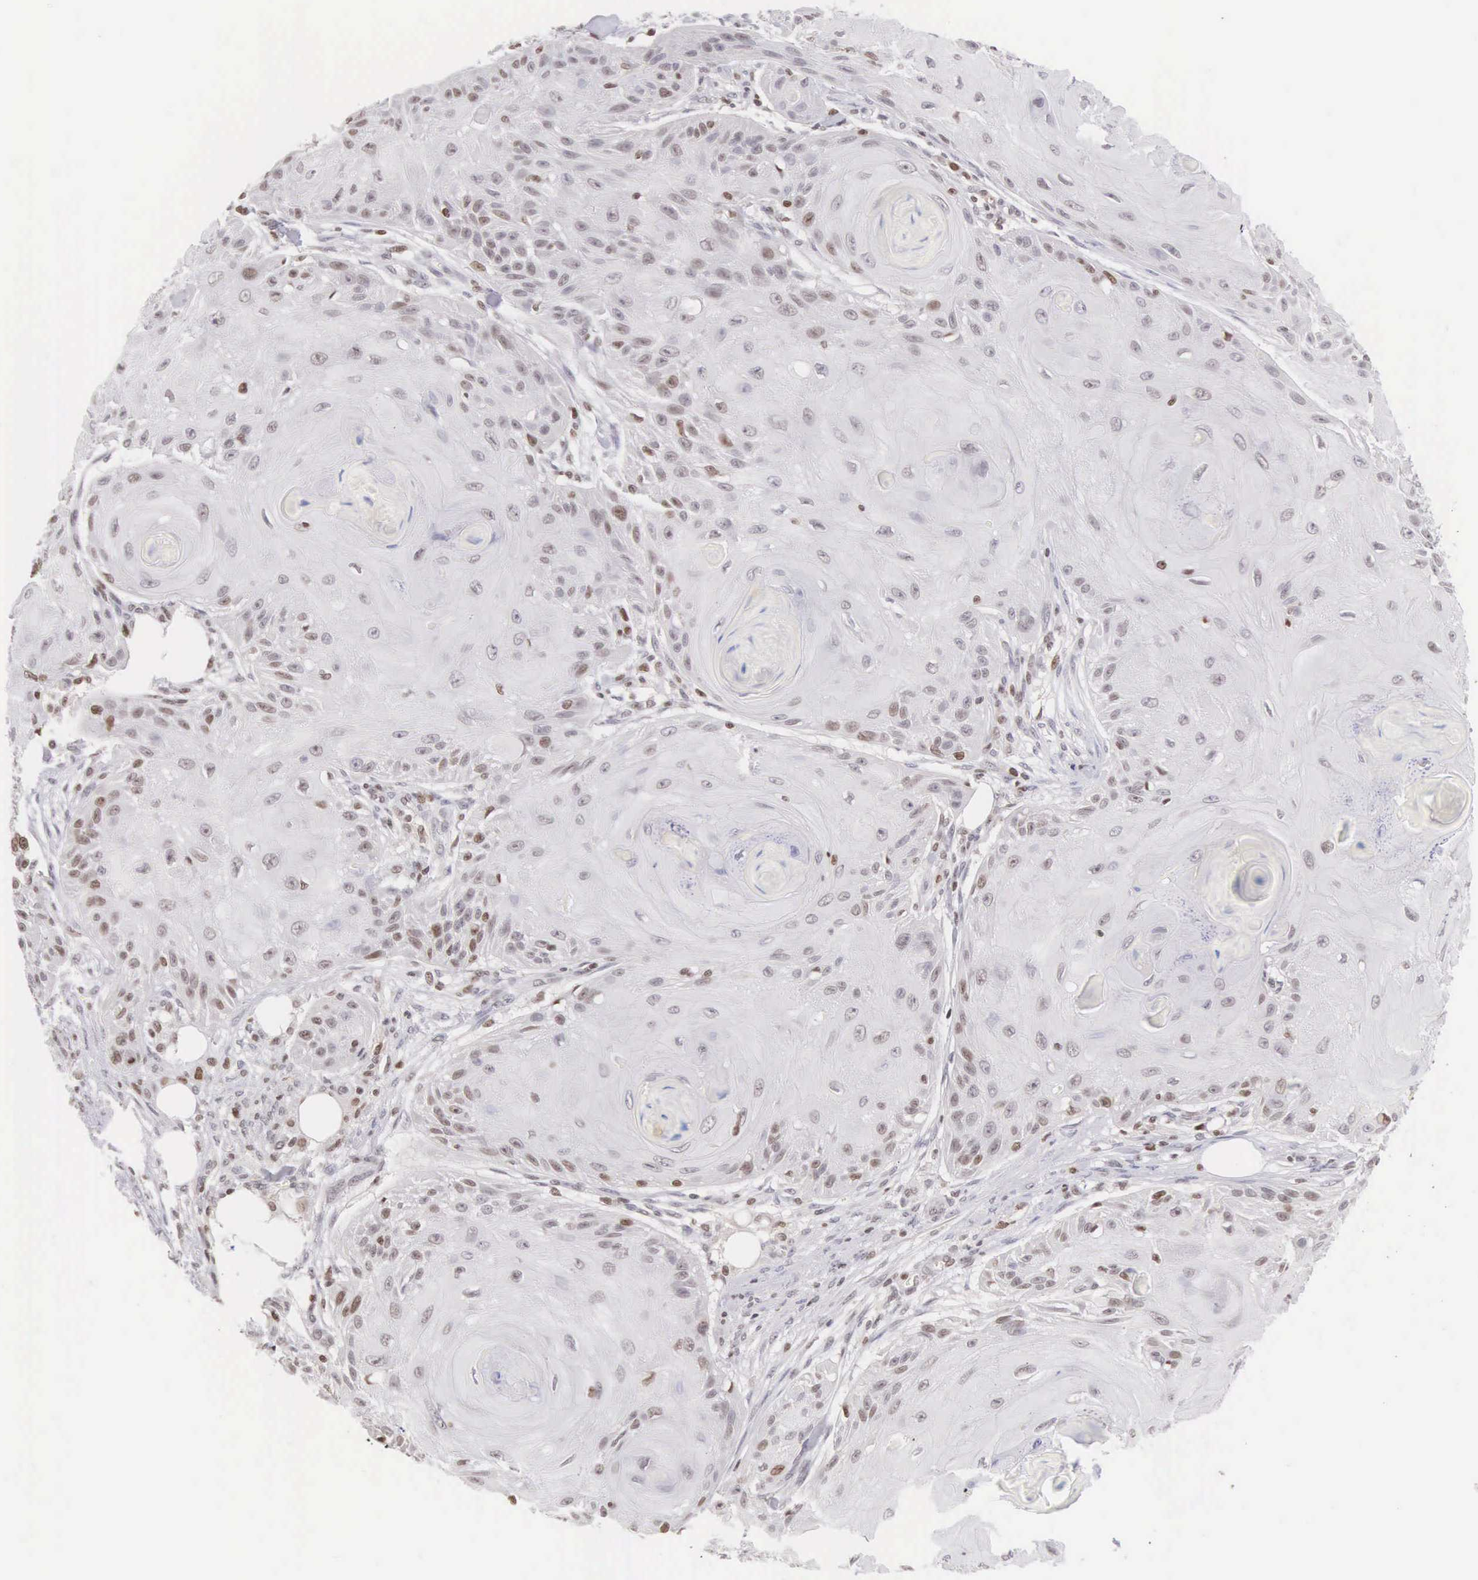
{"staining": {"intensity": "weak", "quantity": "25%-75%", "location": "nuclear"}, "tissue": "skin cancer", "cell_type": "Tumor cells", "image_type": "cancer", "snomed": [{"axis": "morphology", "description": "Squamous cell carcinoma, NOS"}, {"axis": "topography", "description": "Skin"}], "caption": "Weak nuclear staining for a protein is present in about 25%-75% of tumor cells of skin squamous cell carcinoma using IHC.", "gene": "VRK1", "patient": {"sex": "female", "age": 88}}